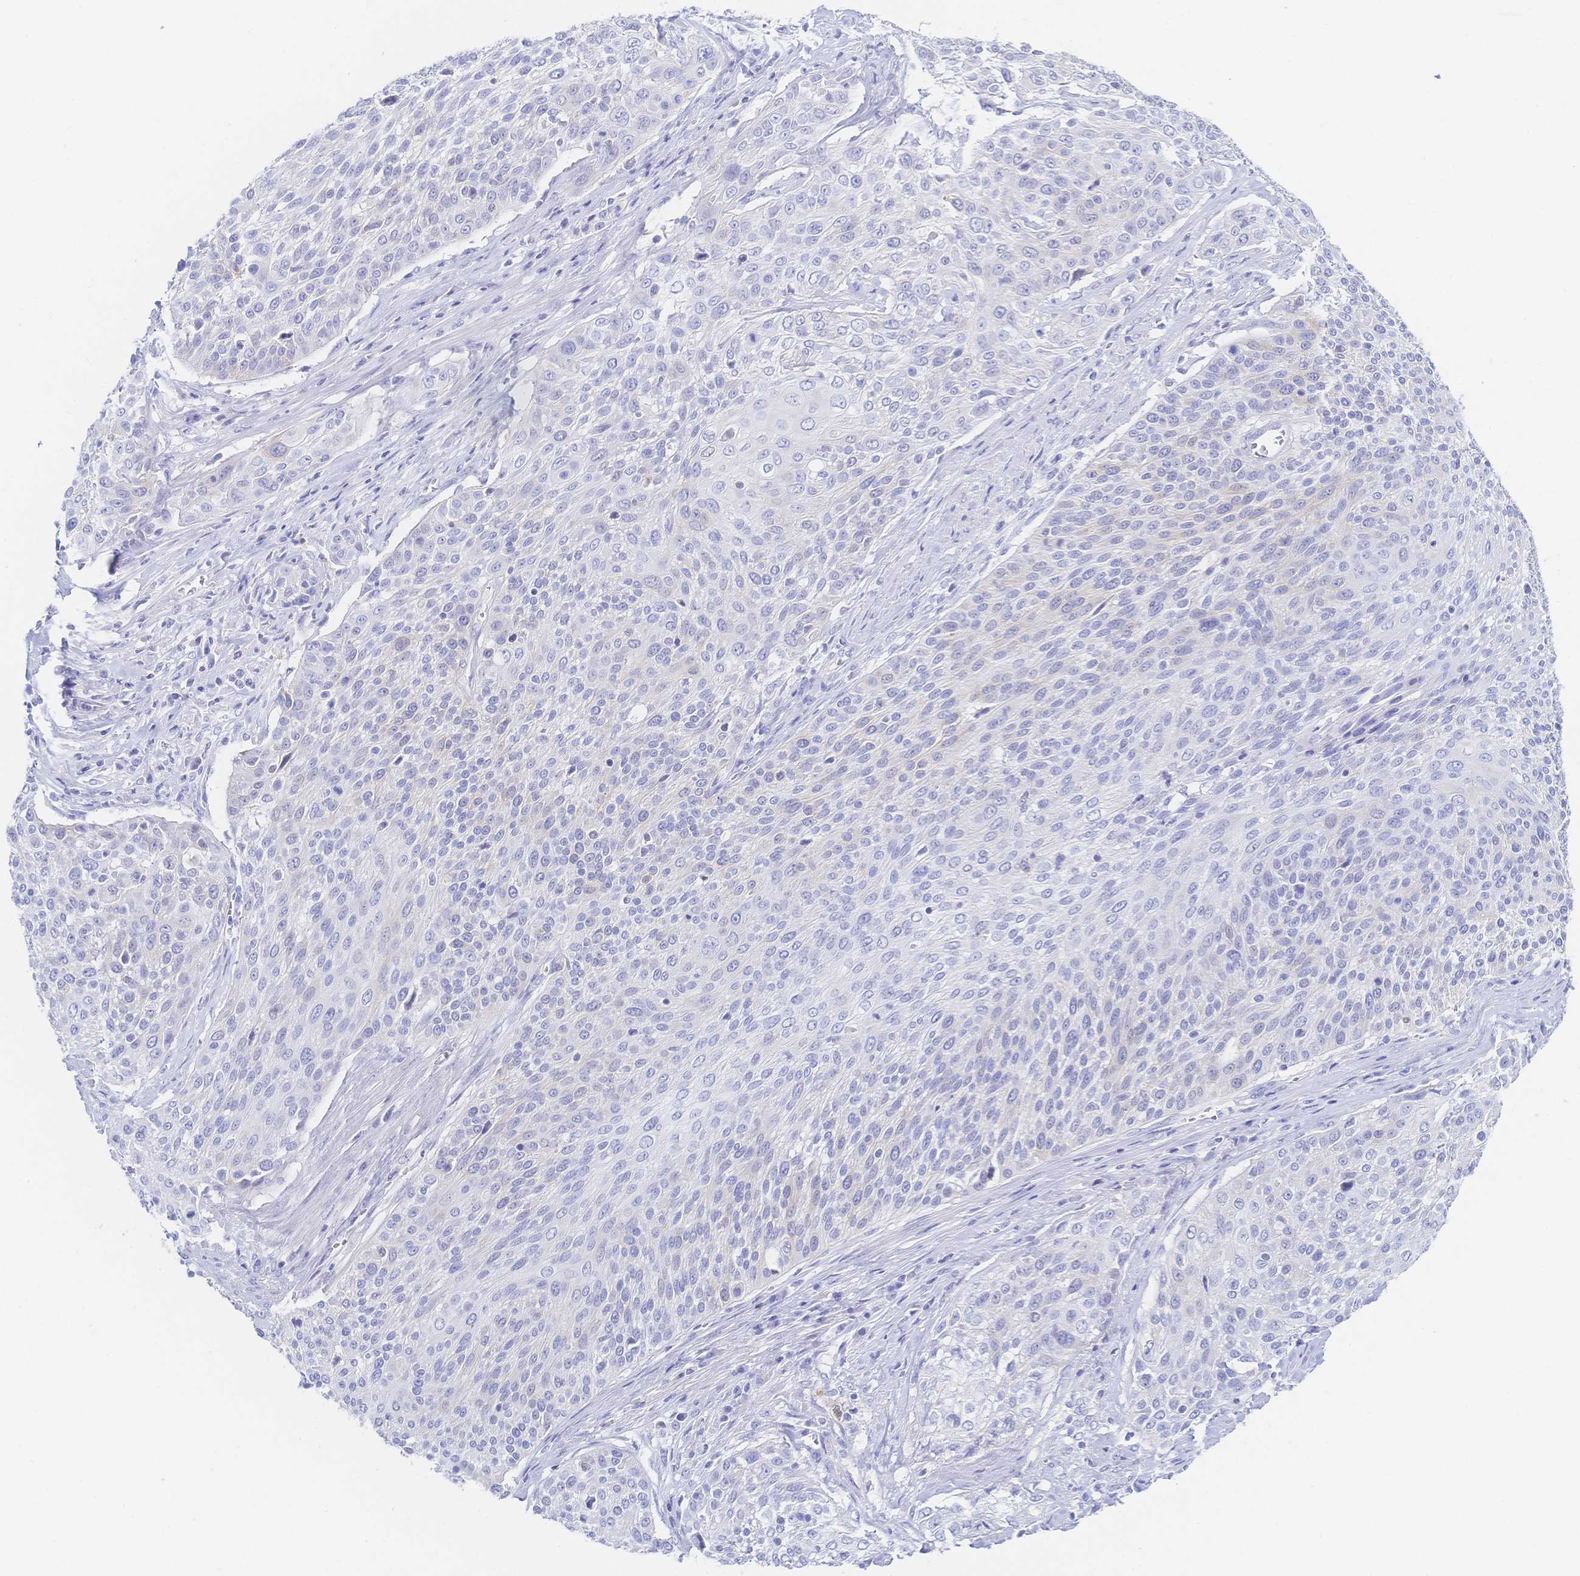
{"staining": {"intensity": "negative", "quantity": "none", "location": "none"}, "tissue": "cervical cancer", "cell_type": "Tumor cells", "image_type": "cancer", "snomed": [{"axis": "morphology", "description": "Squamous cell carcinoma, NOS"}, {"axis": "topography", "description": "Cervix"}], "caption": "Tumor cells show no significant expression in cervical cancer.", "gene": "RRM1", "patient": {"sex": "female", "age": 31}}